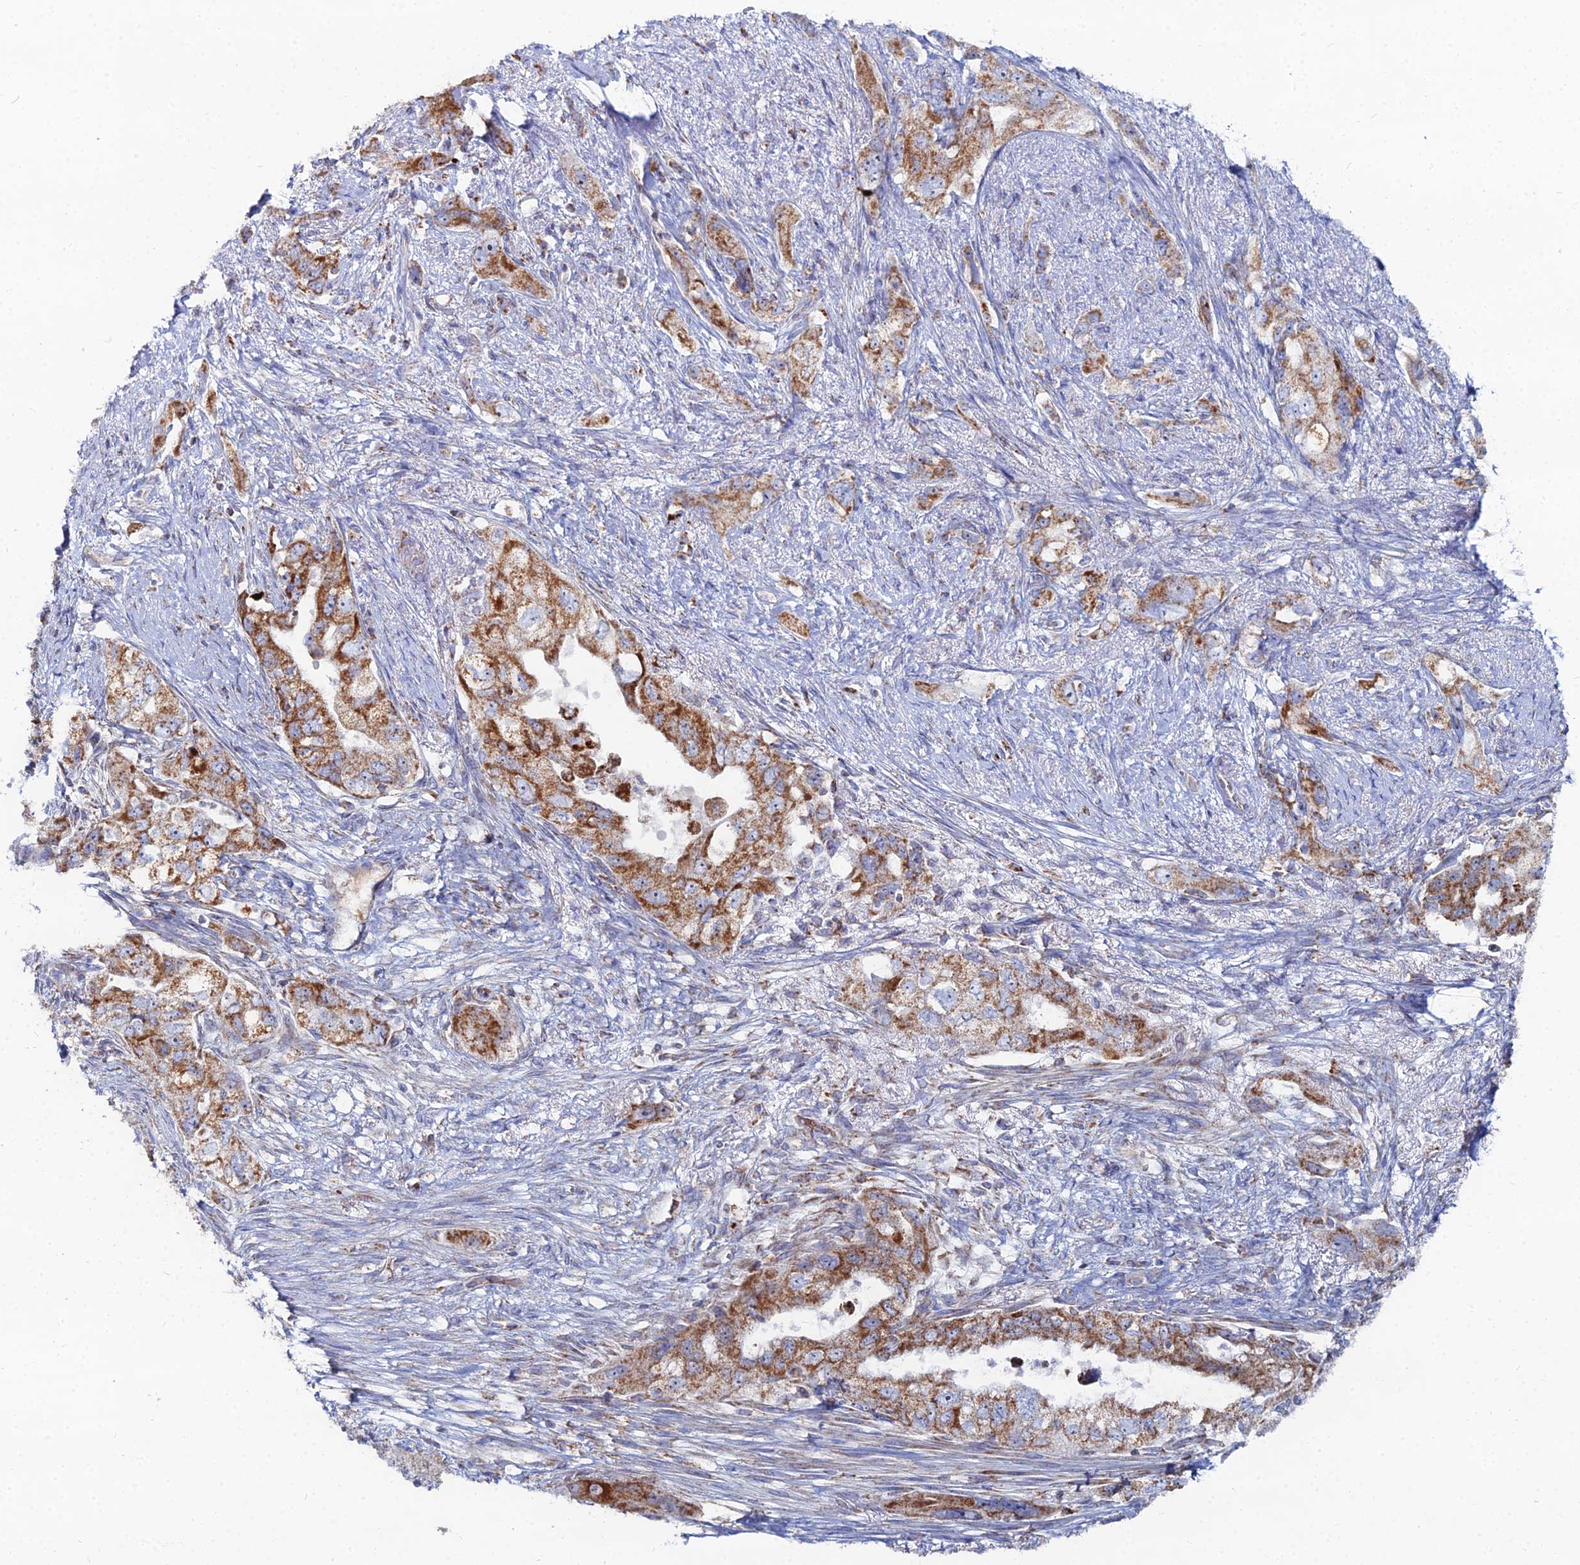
{"staining": {"intensity": "strong", "quantity": ">75%", "location": "cytoplasmic/membranous"}, "tissue": "pancreatic cancer", "cell_type": "Tumor cells", "image_type": "cancer", "snomed": [{"axis": "morphology", "description": "Adenocarcinoma, NOS"}, {"axis": "topography", "description": "Pancreas"}], "caption": "A photomicrograph of pancreatic adenocarcinoma stained for a protein demonstrates strong cytoplasmic/membranous brown staining in tumor cells. The staining is performed using DAB brown chromogen to label protein expression. The nuclei are counter-stained blue using hematoxylin.", "gene": "MPC1", "patient": {"sex": "female", "age": 73}}